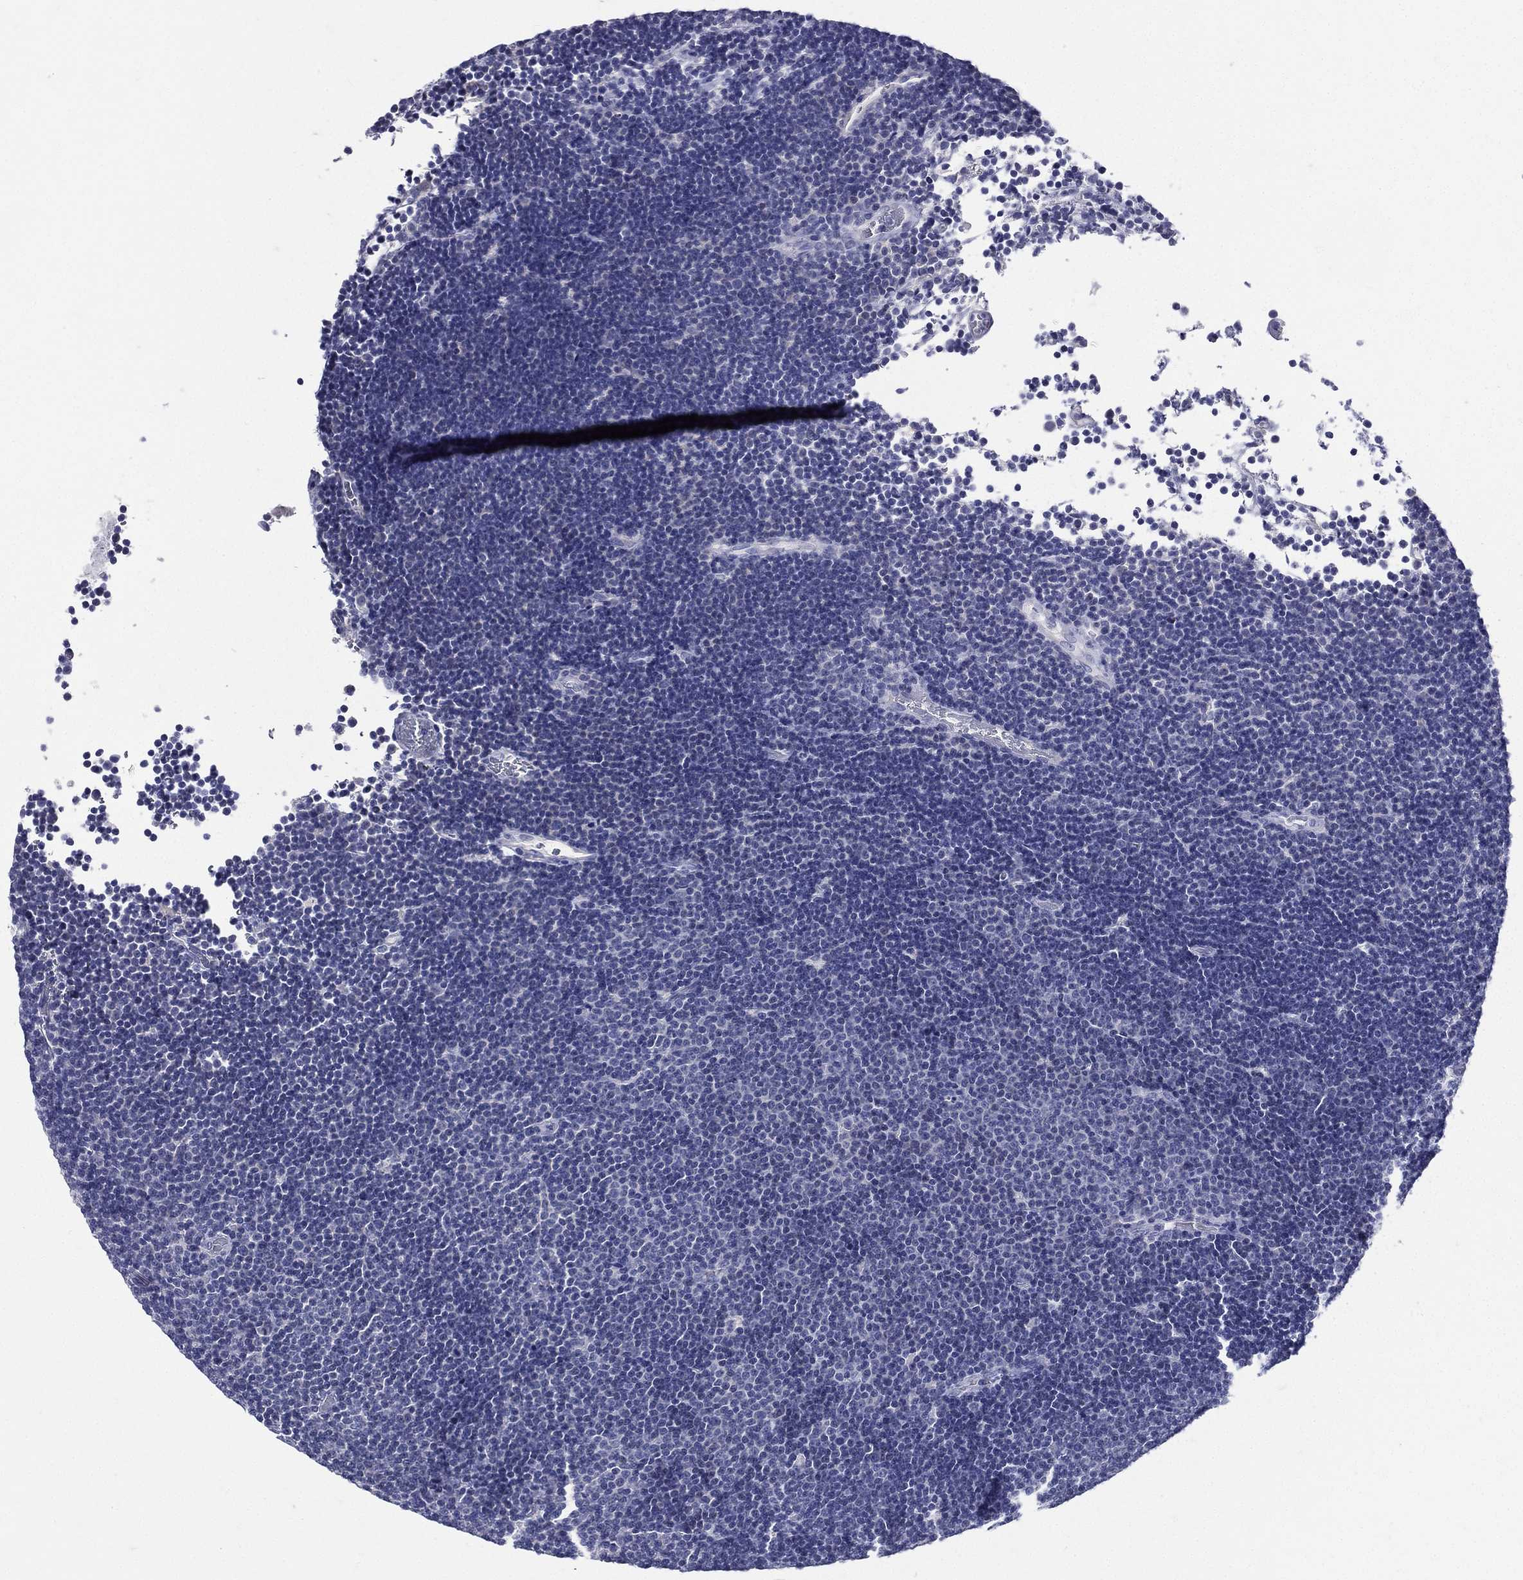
{"staining": {"intensity": "negative", "quantity": "none", "location": "none"}, "tissue": "lymphoma", "cell_type": "Tumor cells", "image_type": "cancer", "snomed": [{"axis": "morphology", "description": "Malignant lymphoma, non-Hodgkin's type, Low grade"}, {"axis": "topography", "description": "Brain"}], "caption": "Tumor cells are negative for protein expression in human low-grade malignant lymphoma, non-Hodgkin's type. Brightfield microscopy of IHC stained with DAB (brown) and hematoxylin (blue), captured at high magnification.", "gene": "TGM1", "patient": {"sex": "female", "age": 66}}